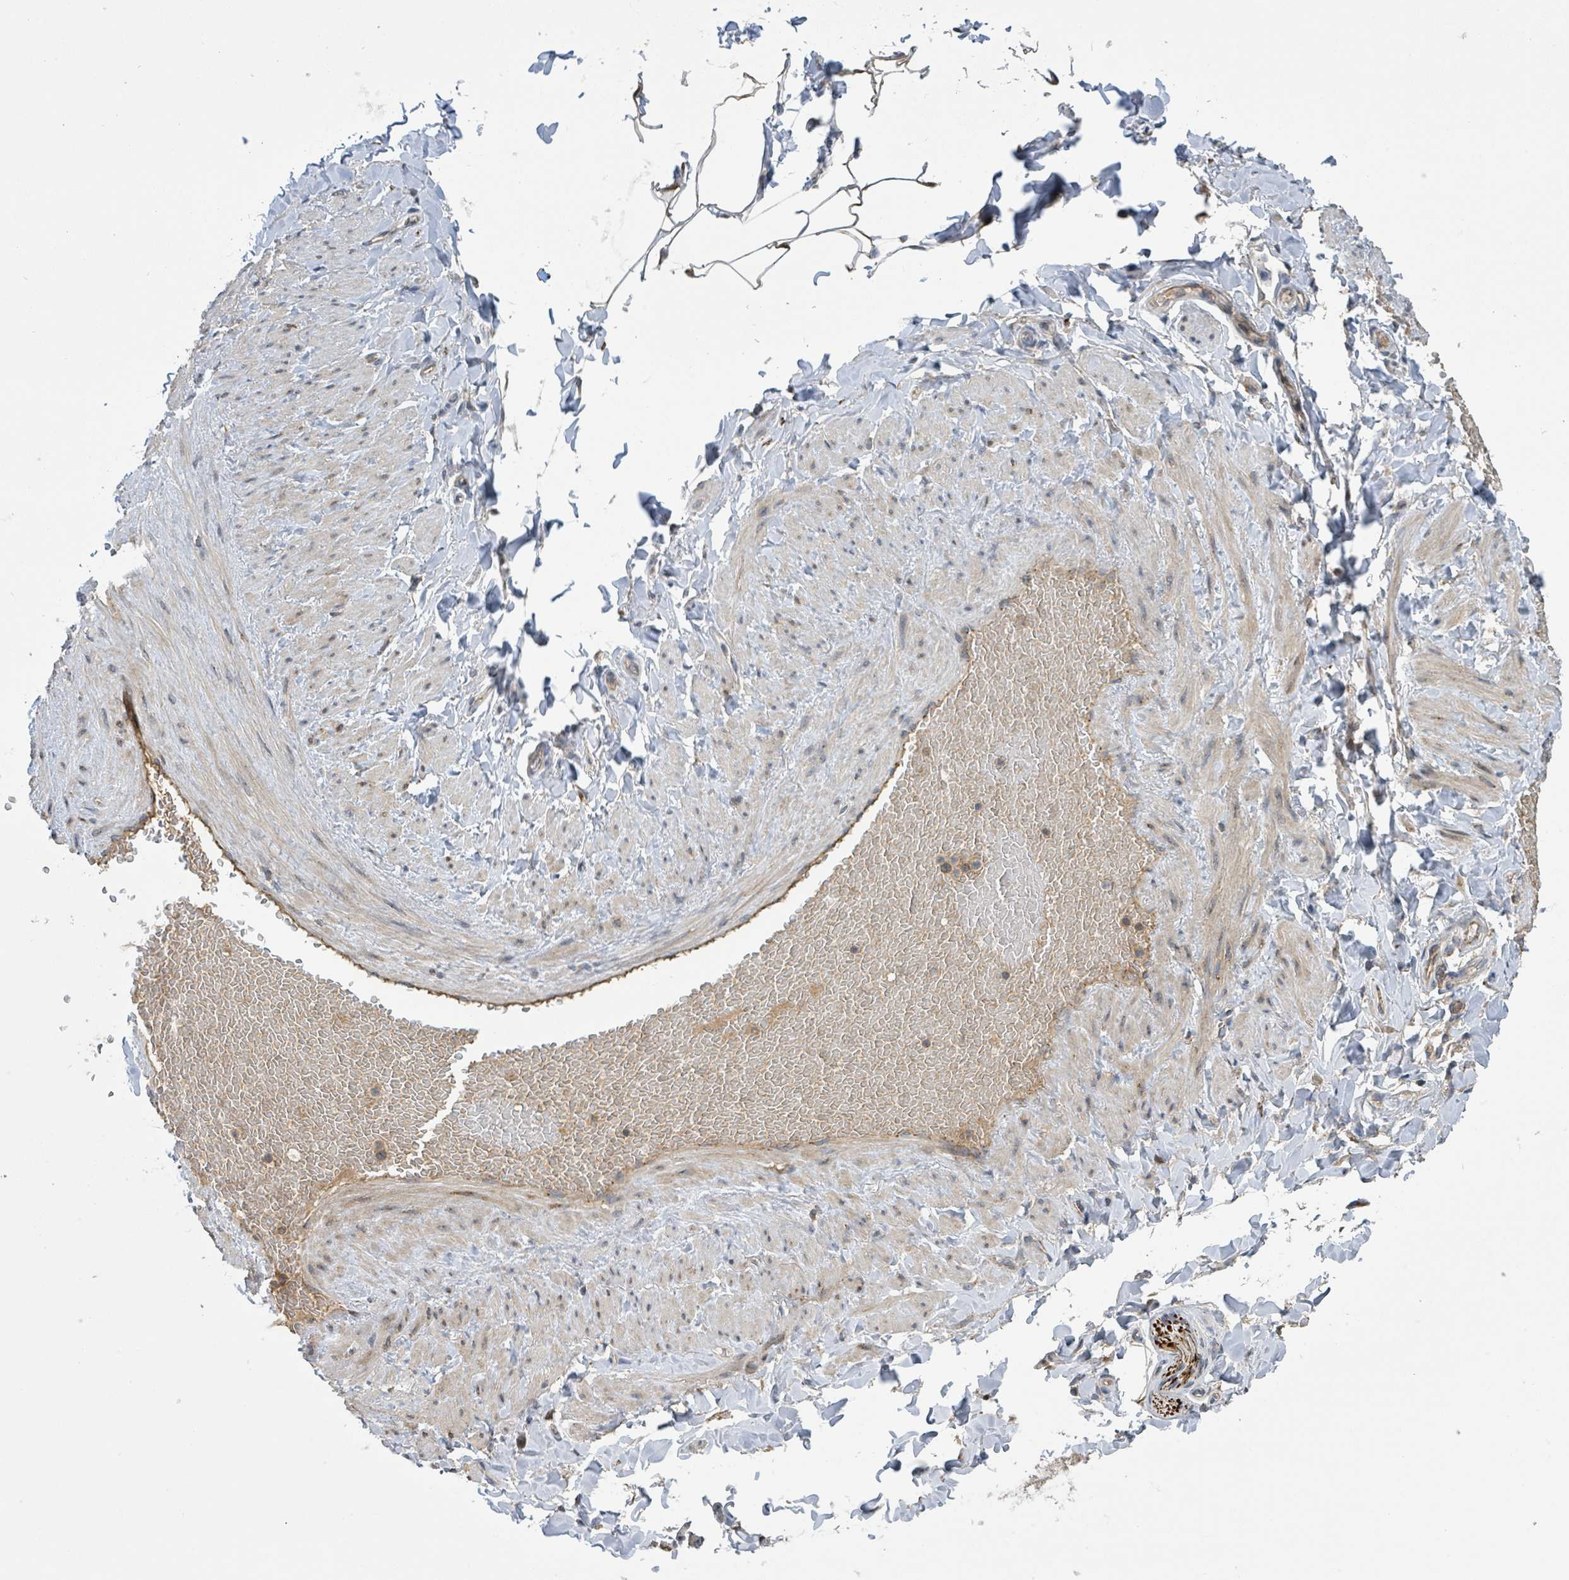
{"staining": {"intensity": "moderate", "quantity": ">75%", "location": "cytoplasmic/membranous"}, "tissue": "adipose tissue", "cell_type": "Adipocytes", "image_type": "normal", "snomed": [{"axis": "morphology", "description": "Normal tissue, NOS"}, {"axis": "topography", "description": "Soft tissue"}, {"axis": "topography", "description": "Vascular tissue"}], "caption": "A medium amount of moderate cytoplasmic/membranous staining is present in approximately >75% of adipocytes in normal adipose tissue.", "gene": "CCDC121", "patient": {"sex": "male", "age": 54}}